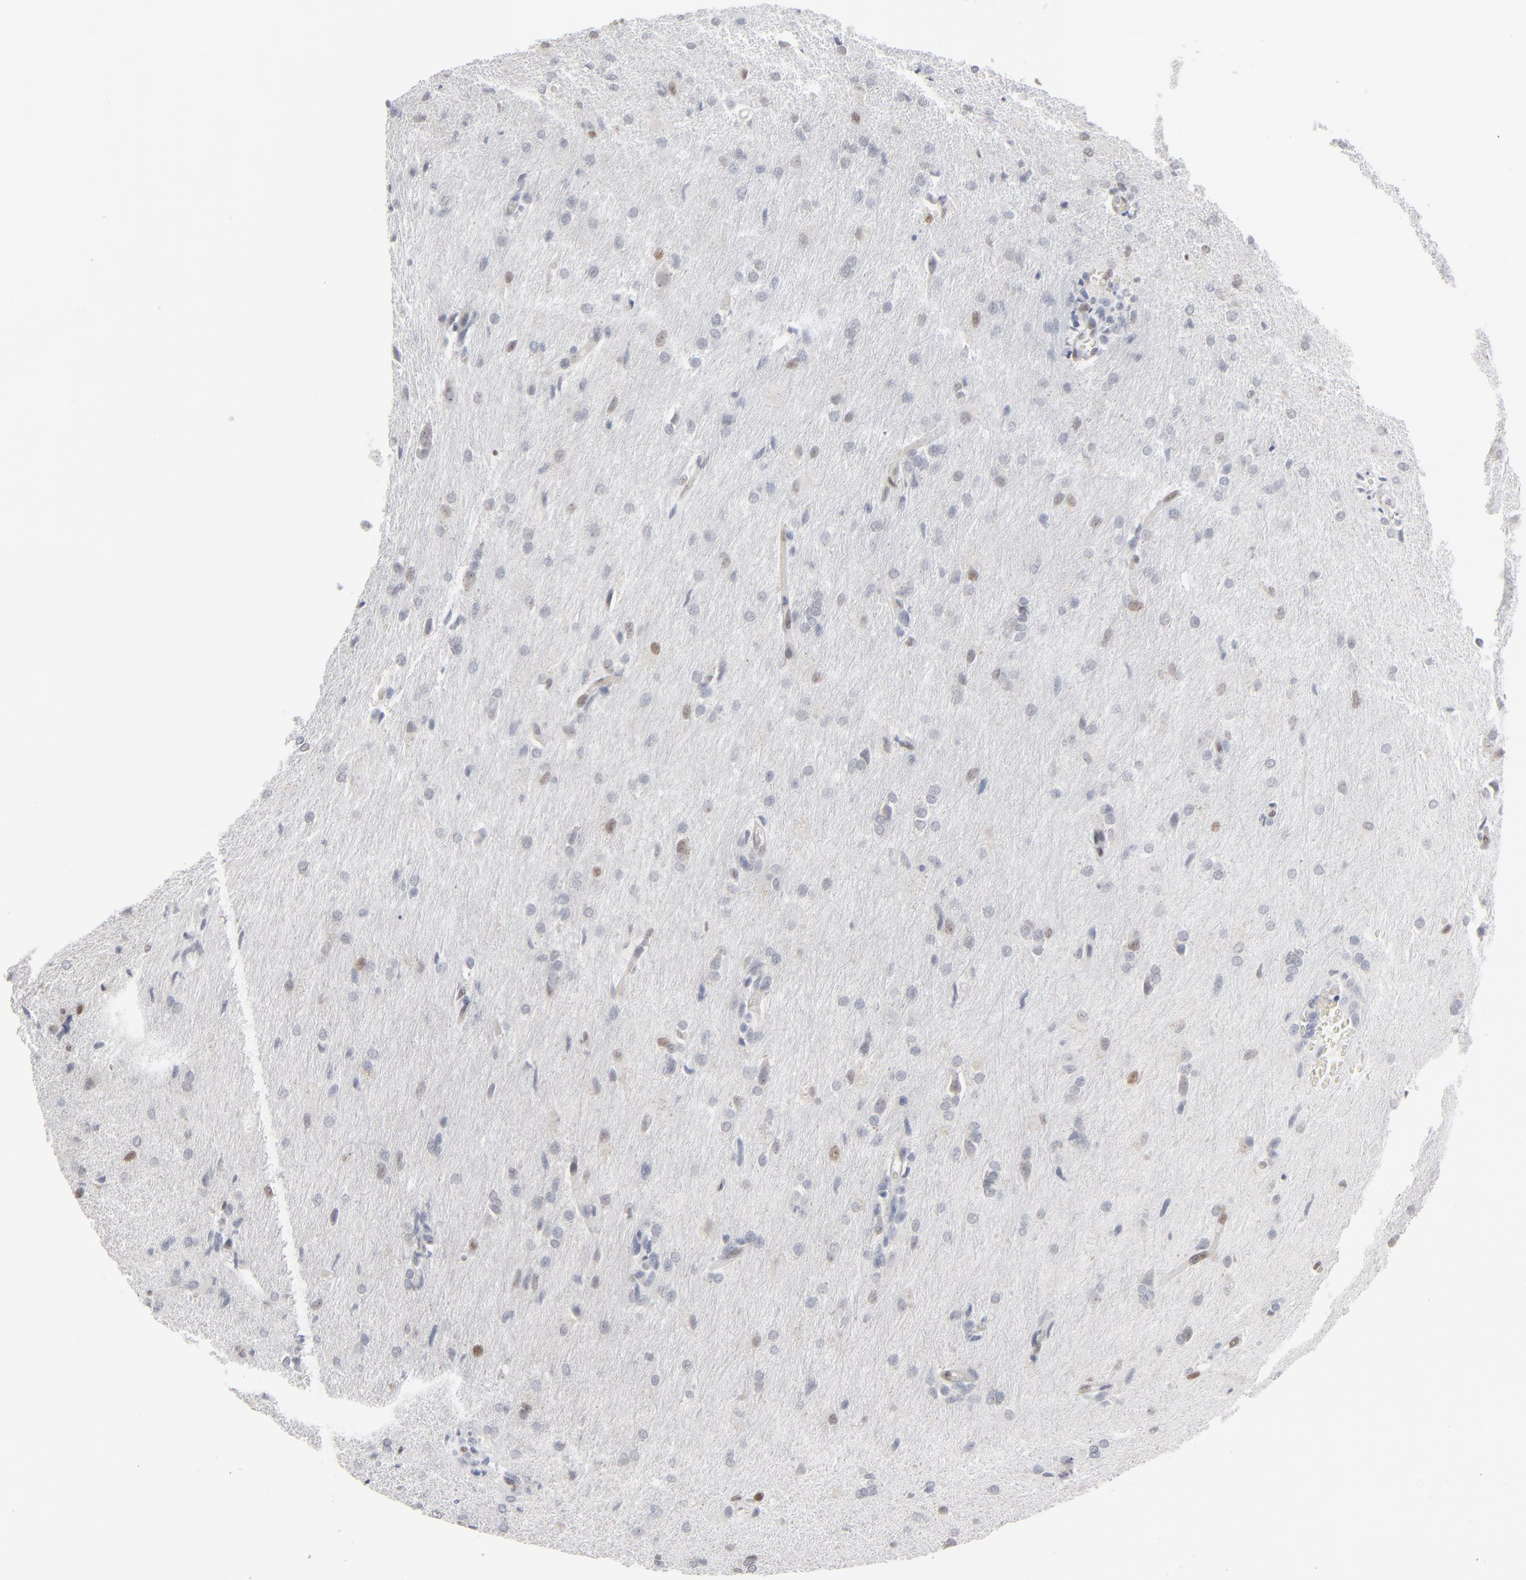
{"staining": {"intensity": "weak", "quantity": "<25%", "location": "nuclear"}, "tissue": "glioma", "cell_type": "Tumor cells", "image_type": "cancer", "snomed": [{"axis": "morphology", "description": "Glioma, malignant, High grade"}, {"axis": "topography", "description": "Brain"}], "caption": "Tumor cells are negative for protein expression in human malignant high-grade glioma.", "gene": "IRF9", "patient": {"sex": "male", "age": 68}}